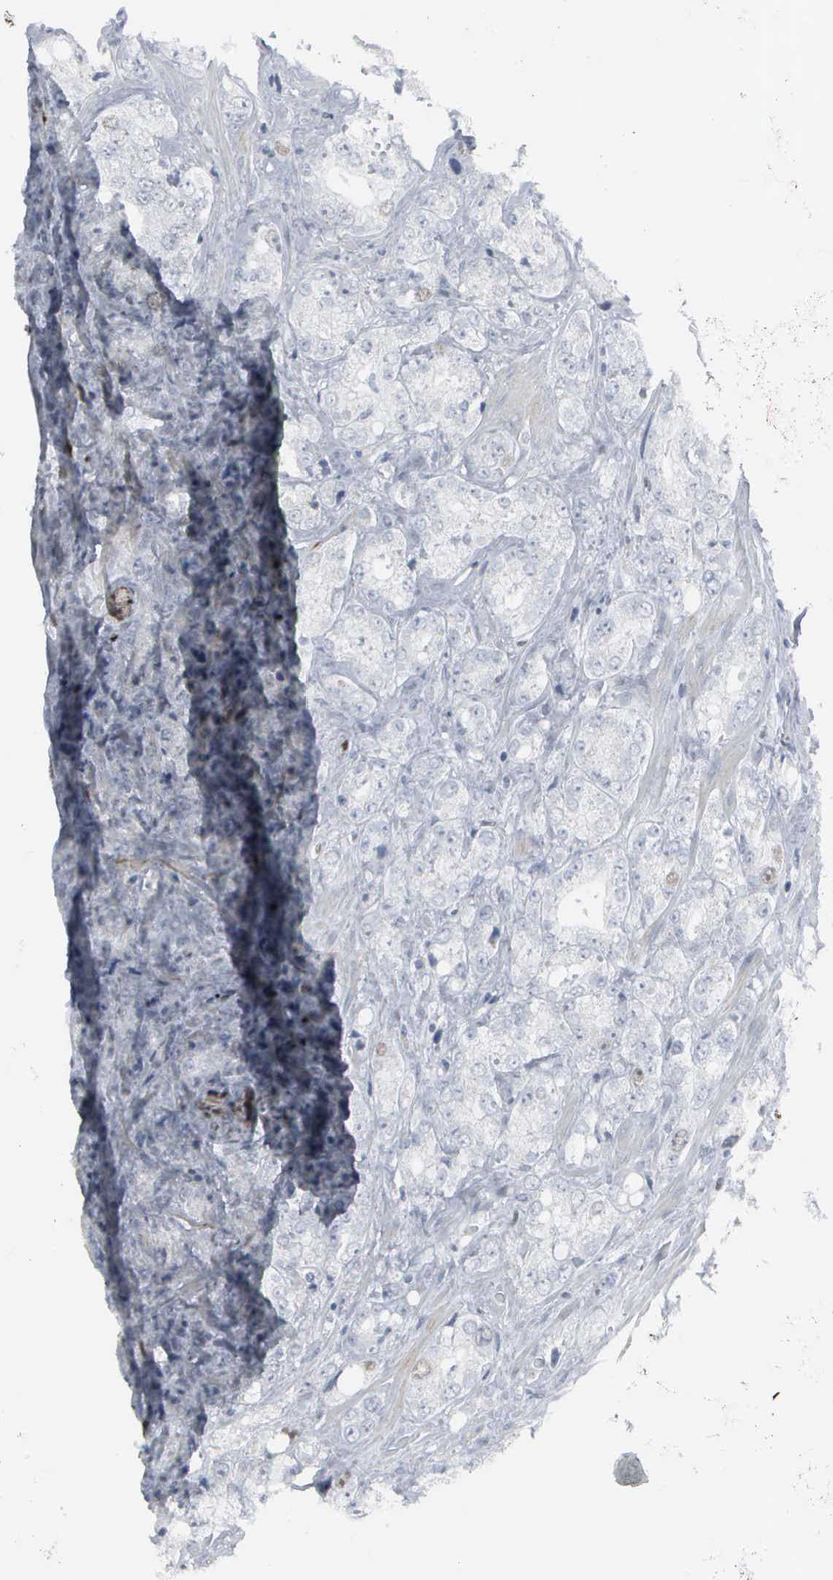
{"staining": {"intensity": "negative", "quantity": "none", "location": "none"}, "tissue": "prostate cancer", "cell_type": "Tumor cells", "image_type": "cancer", "snomed": [{"axis": "morphology", "description": "Adenocarcinoma, Medium grade"}, {"axis": "topography", "description": "Prostate"}], "caption": "Immunohistochemical staining of medium-grade adenocarcinoma (prostate) reveals no significant staining in tumor cells. Nuclei are stained in blue.", "gene": "CCND3", "patient": {"sex": "male", "age": 60}}